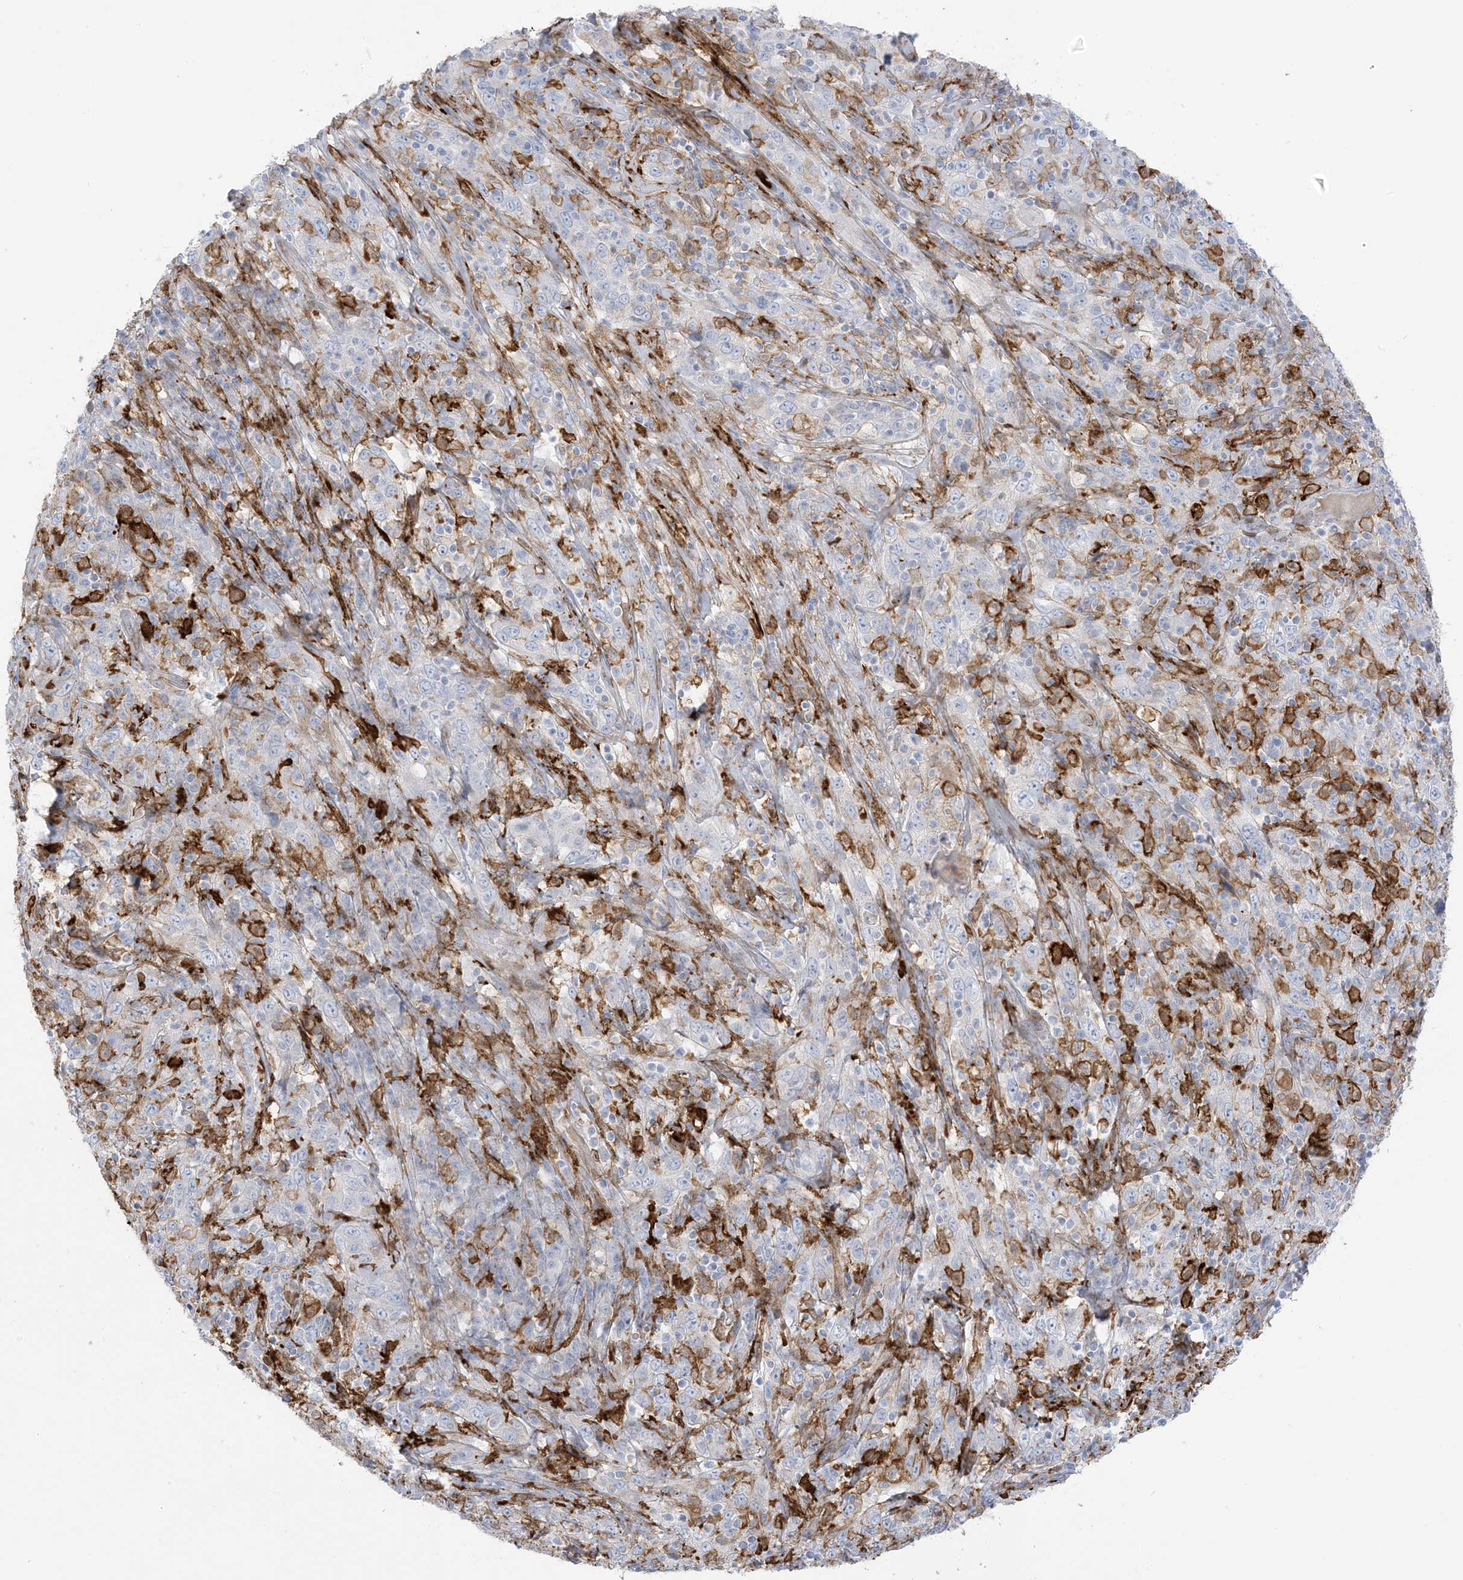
{"staining": {"intensity": "negative", "quantity": "none", "location": "none"}, "tissue": "cervical cancer", "cell_type": "Tumor cells", "image_type": "cancer", "snomed": [{"axis": "morphology", "description": "Squamous cell carcinoma, NOS"}, {"axis": "topography", "description": "Cervix"}], "caption": "Tumor cells show no significant staining in cervical squamous cell carcinoma. (DAB IHC visualized using brightfield microscopy, high magnification).", "gene": "ICMT", "patient": {"sex": "female", "age": 46}}